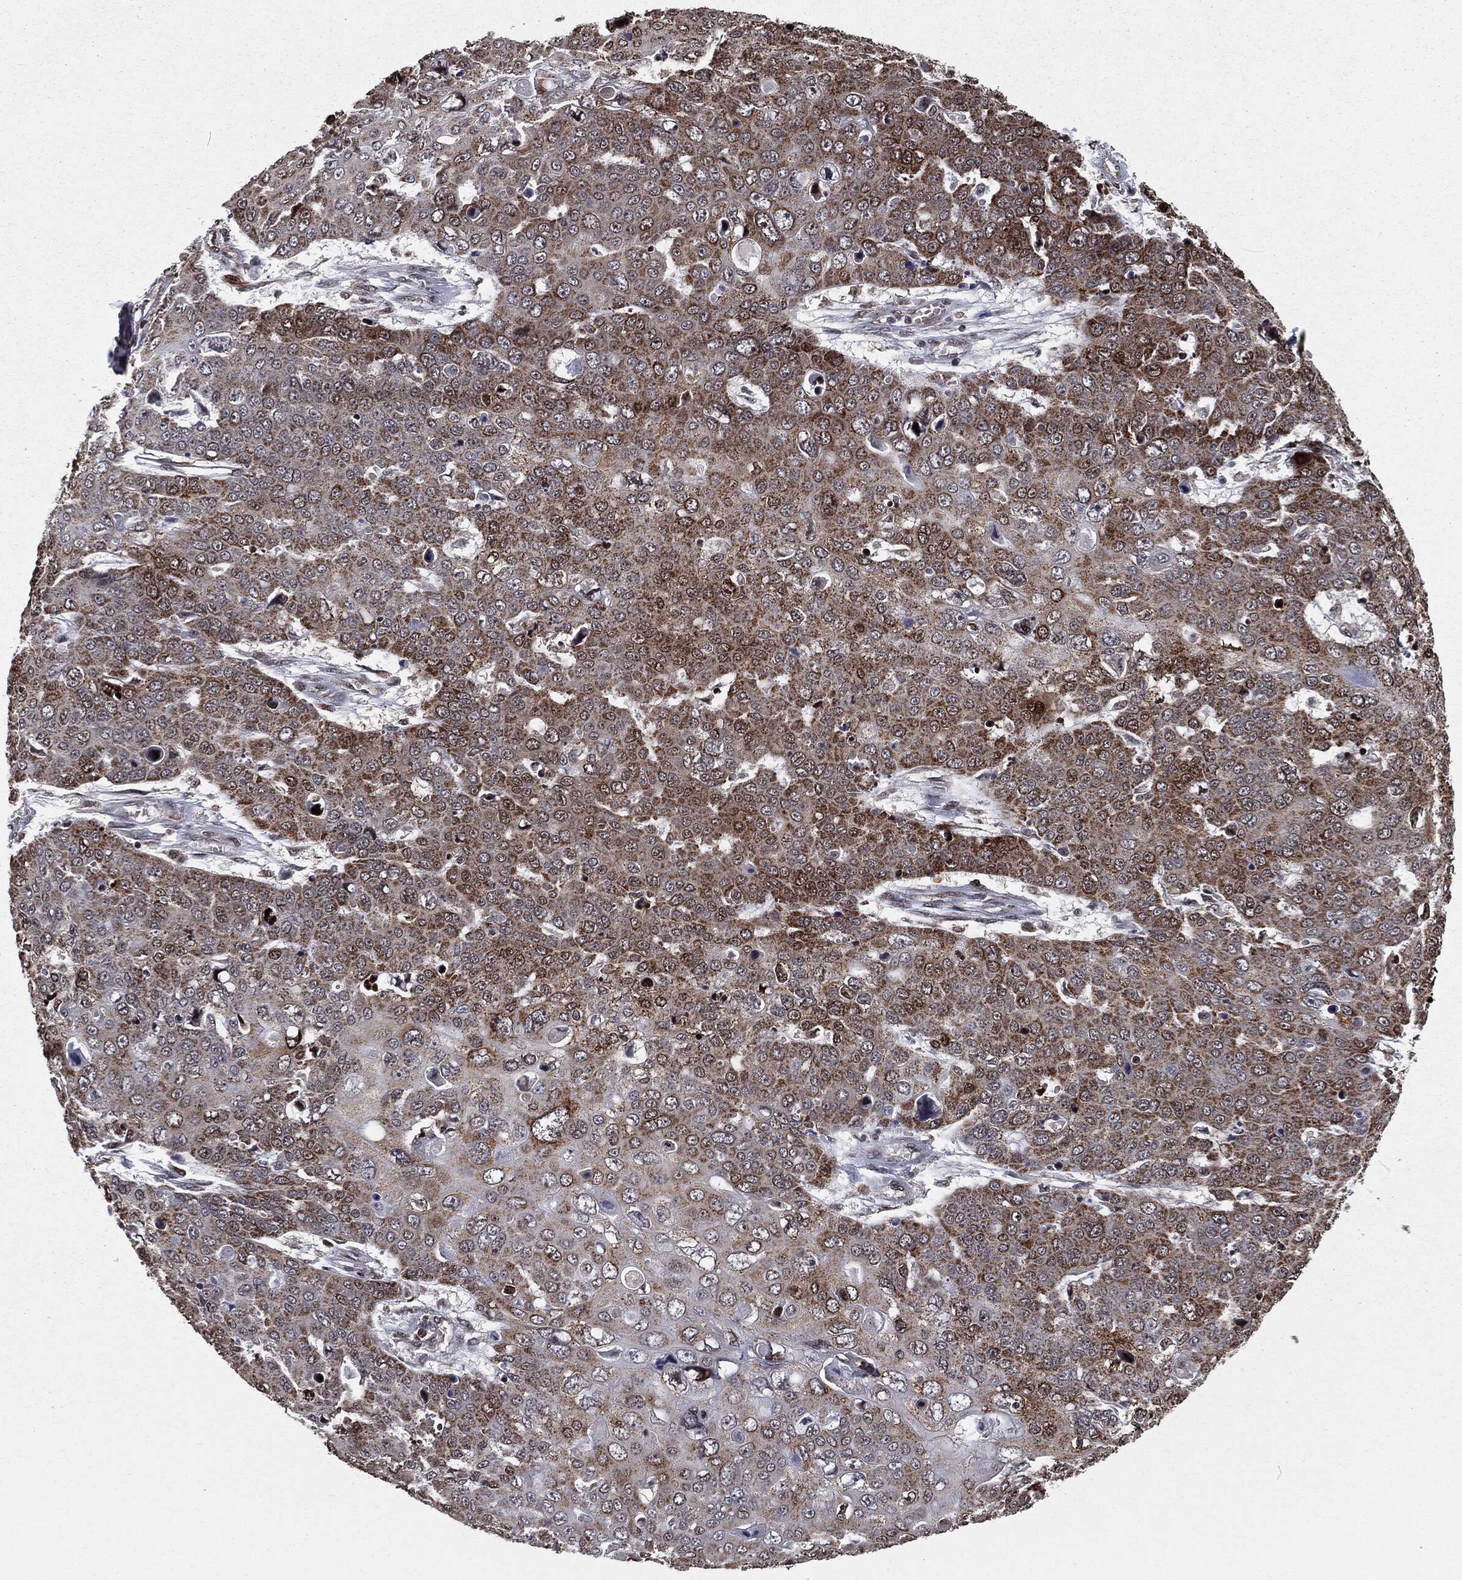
{"staining": {"intensity": "strong", "quantity": ">75%", "location": "cytoplasmic/membranous"}, "tissue": "skin cancer", "cell_type": "Tumor cells", "image_type": "cancer", "snomed": [{"axis": "morphology", "description": "Squamous cell carcinoma, NOS"}, {"axis": "topography", "description": "Skin"}], "caption": "Skin cancer stained with a brown dye shows strong cytoplasmic/membranous positive staining in approximately >75% of tumor cells.", "gene": "CHCHD2", "patient": {"sex": "male", "age": 71}}